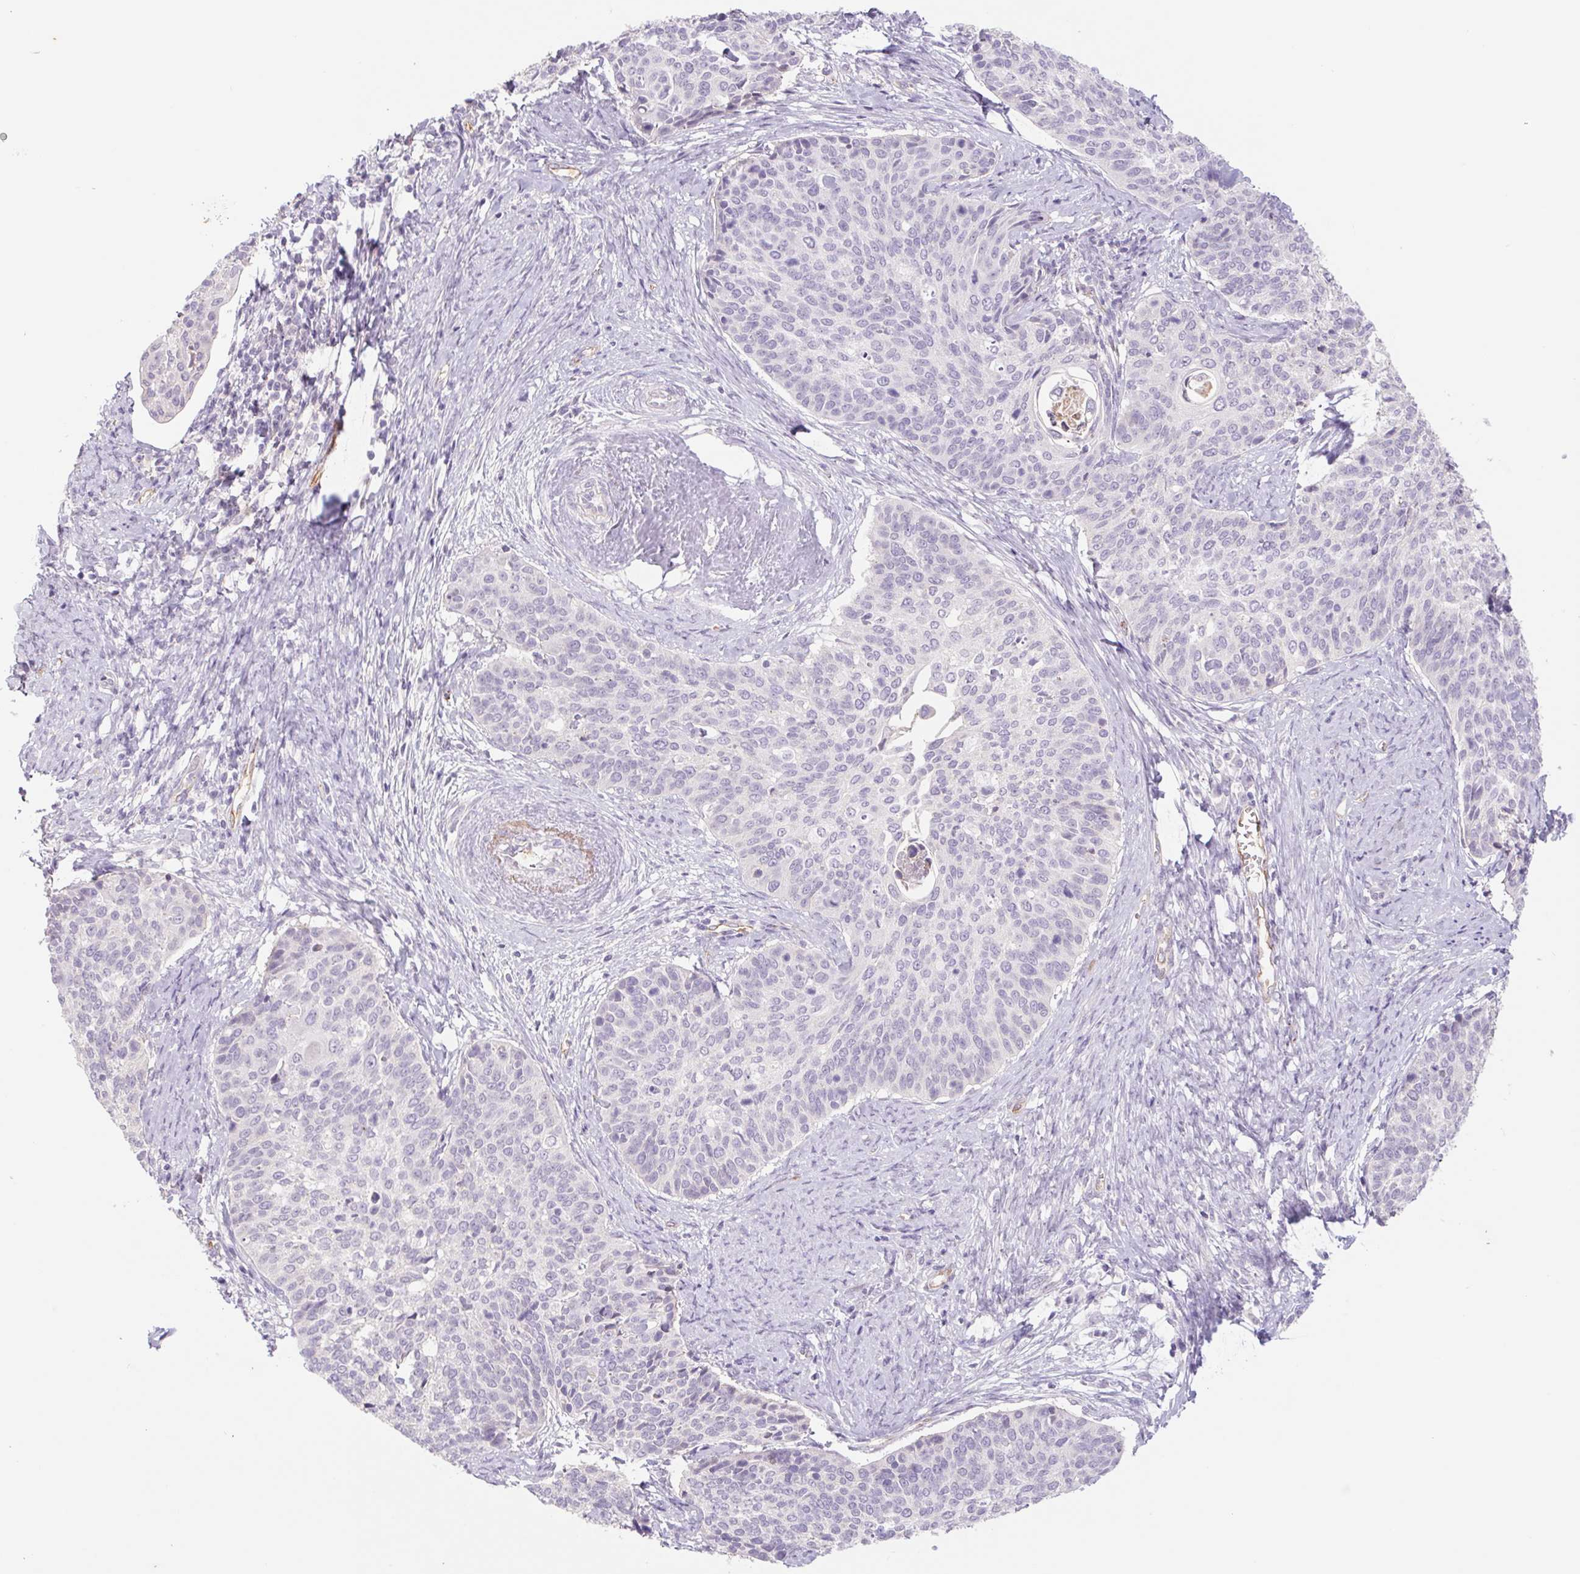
{"staining": {"intensity": "negative", "quantity": "none", "location": "none"}, "tissue": "cervical cancer", "cell_type": "Tumor cells", "image_type": "cancer", "snomed": [{"axis": "morphology", "description": "Squamous cell carcinoma, NOS"}, {"axis": "topography", "description": "Cervix"}], "caption": "Immunohistochemical staining of squamous cell carcinoma (cervical) exhibits no significant staining in tumor cells. (DAB immunohistochemistry with hematoxylin counter stain).", "gene": "IGFL3", "patient": {"sex": "female", "age": 69}}